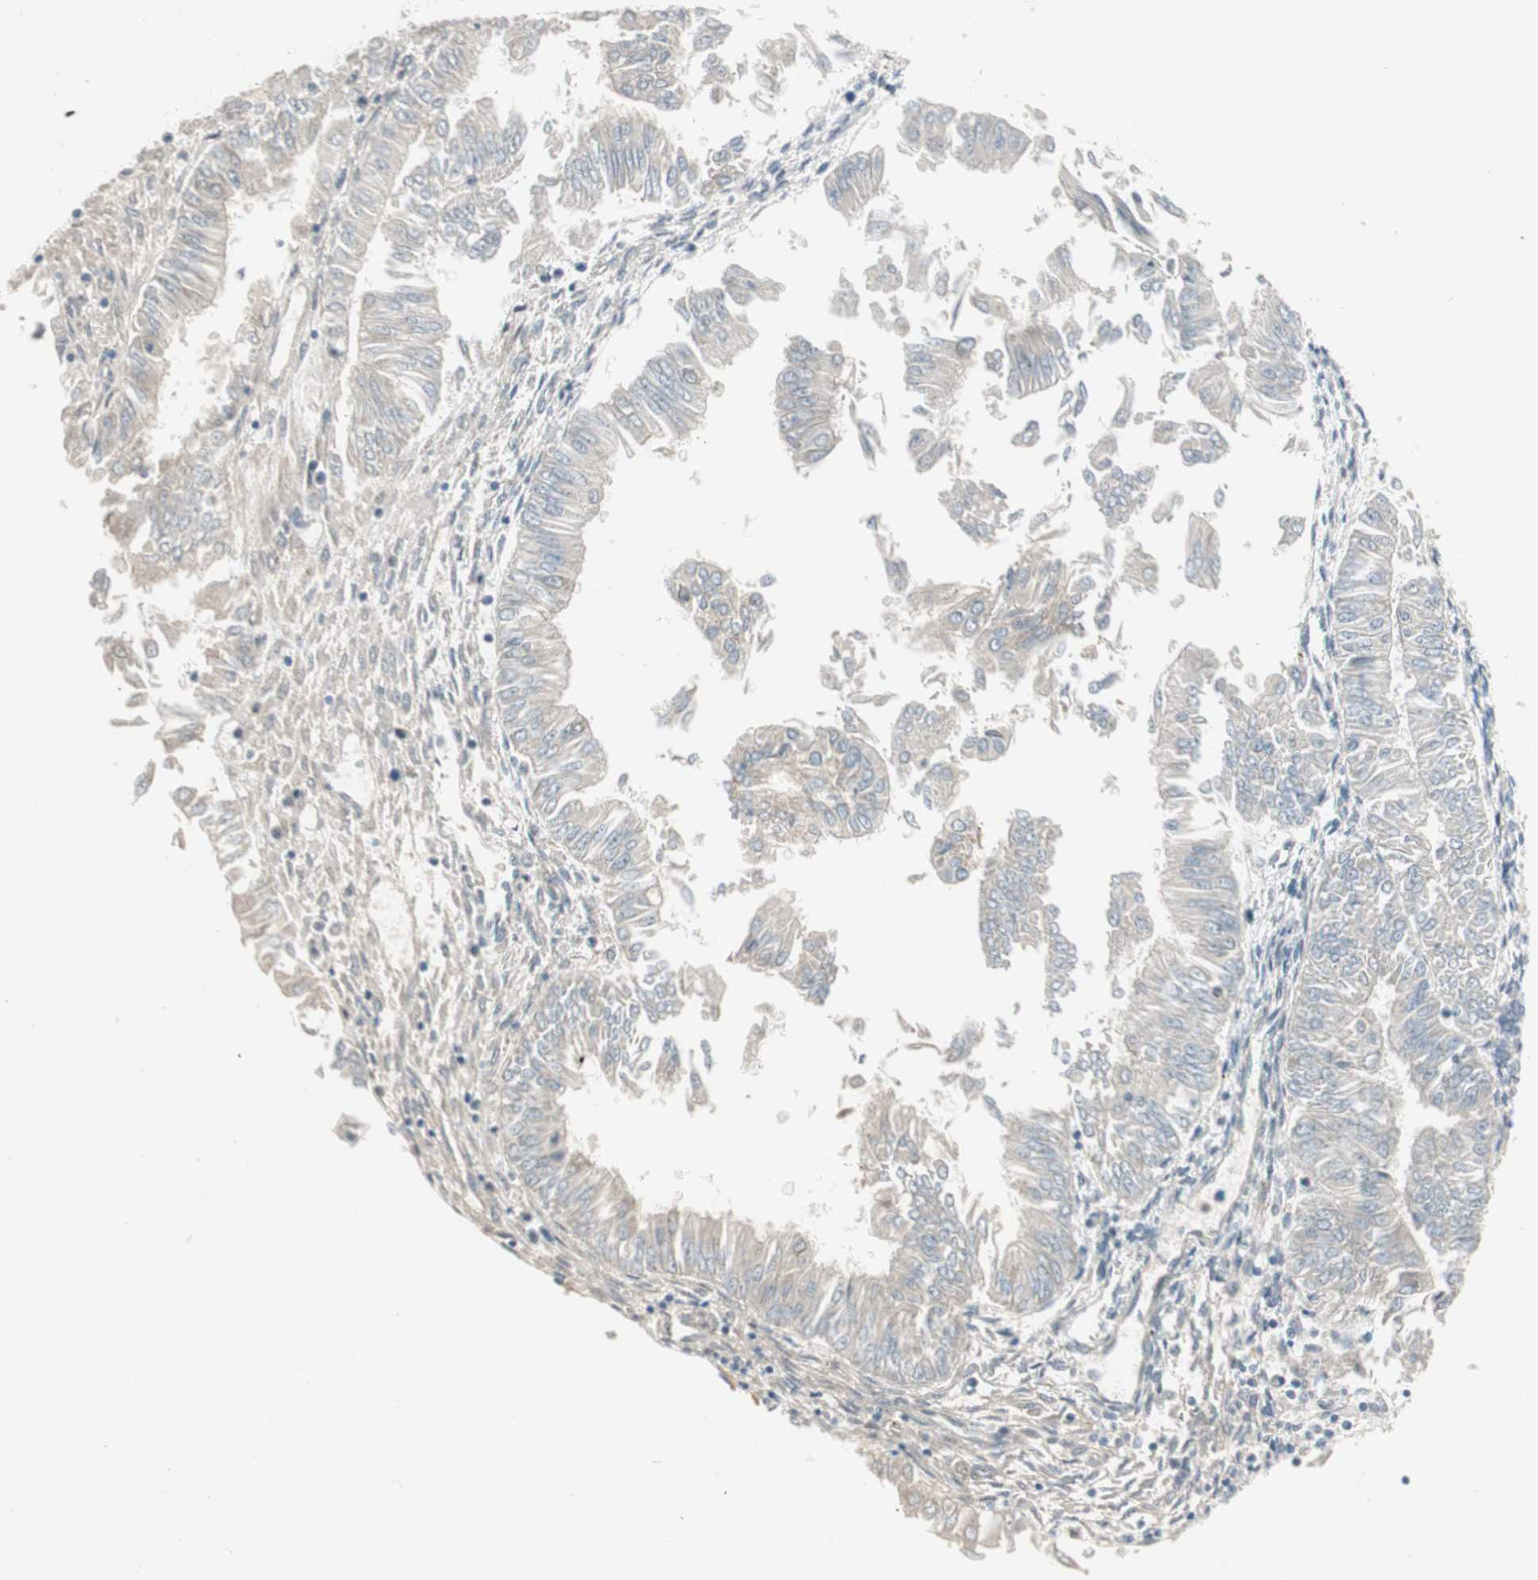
{"staining": {"intensity": "weak", "quantity": "25%-75%", "location": "cytoplasmic/membranous"}, "tissue": "endometrial cancer", "cell_type": "Tumor cells", "image_type": "cancer", "snomed": [{"axis": "morphology", "description": "Adenocarcinoma, NOS"}, {"axis": "topography", "description": "Endometrium"}], "caption": "Human endometrial cancer stained with a brown dye demonstrates weak cytoplasmic/membranous positive positivity in approximately 25%-75% of tumor cells.", "gene": "CGRRF1", "patient": {"sex": "female", "age": 53}}